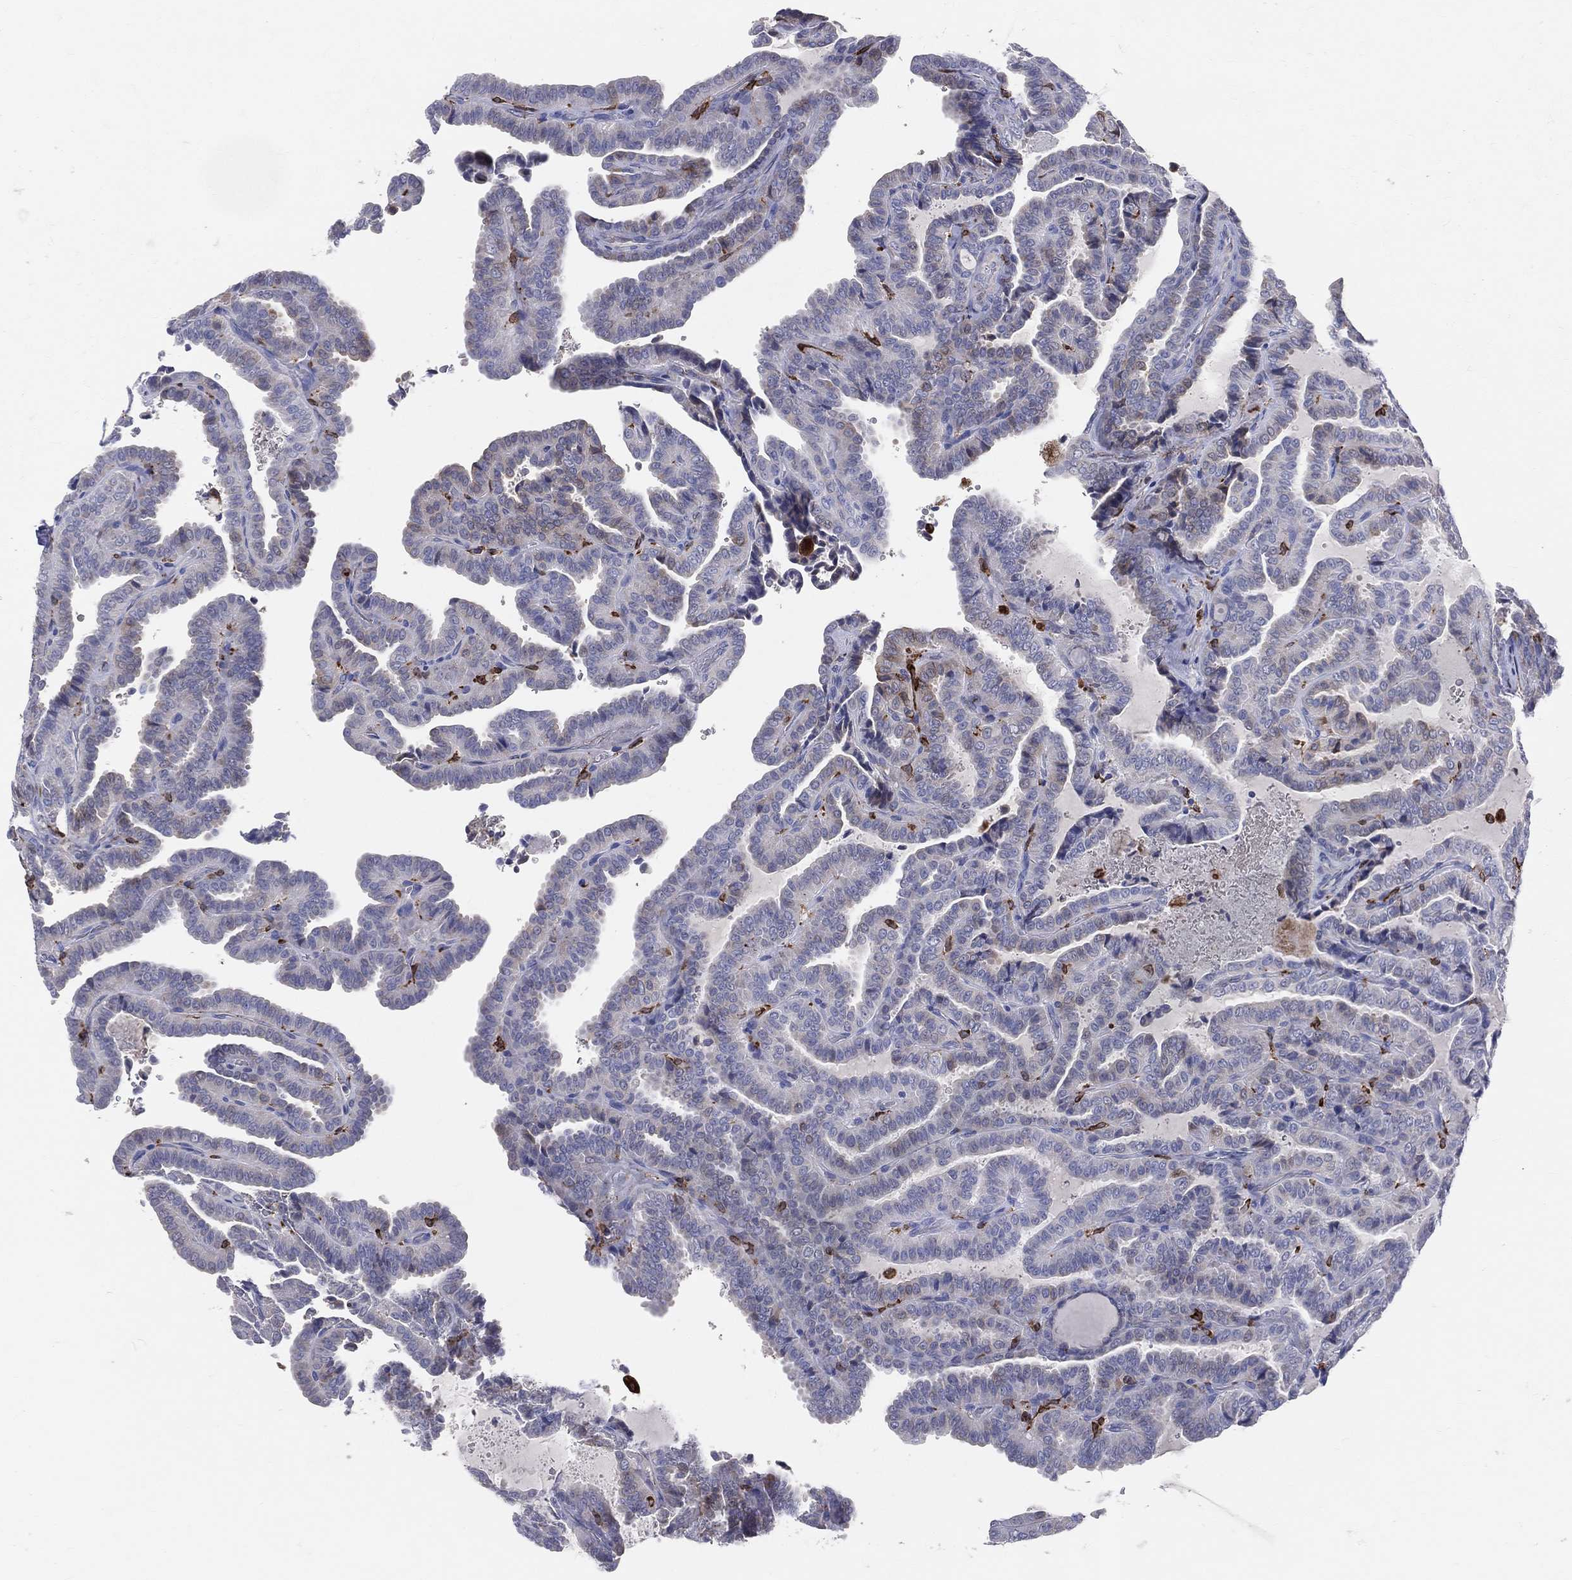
{"staining": {"intensity": "moderate", "quantity": "<25%", "location": "cytoplasmic/membranous"}, "tissue": "thyroid cancer", "cell_type": "Tumor cells", "image_type": "cancer", "snomed": [{"axis": "morphology", "description": "Papillary adenocarcinoma, NOS"}, {"axis": "topography", "description": "Thyroid gland"}], "caption": "A high-resolution micrograph shows immunohistochemistry (IHC) staining of thyroid papillary adenocarcinoma, which exhibits moderate cytoplasmic/membranous staining in about <25% of tumor cells.", "gene": "CD74", "patient": {"sex": "female", "age": 39}}